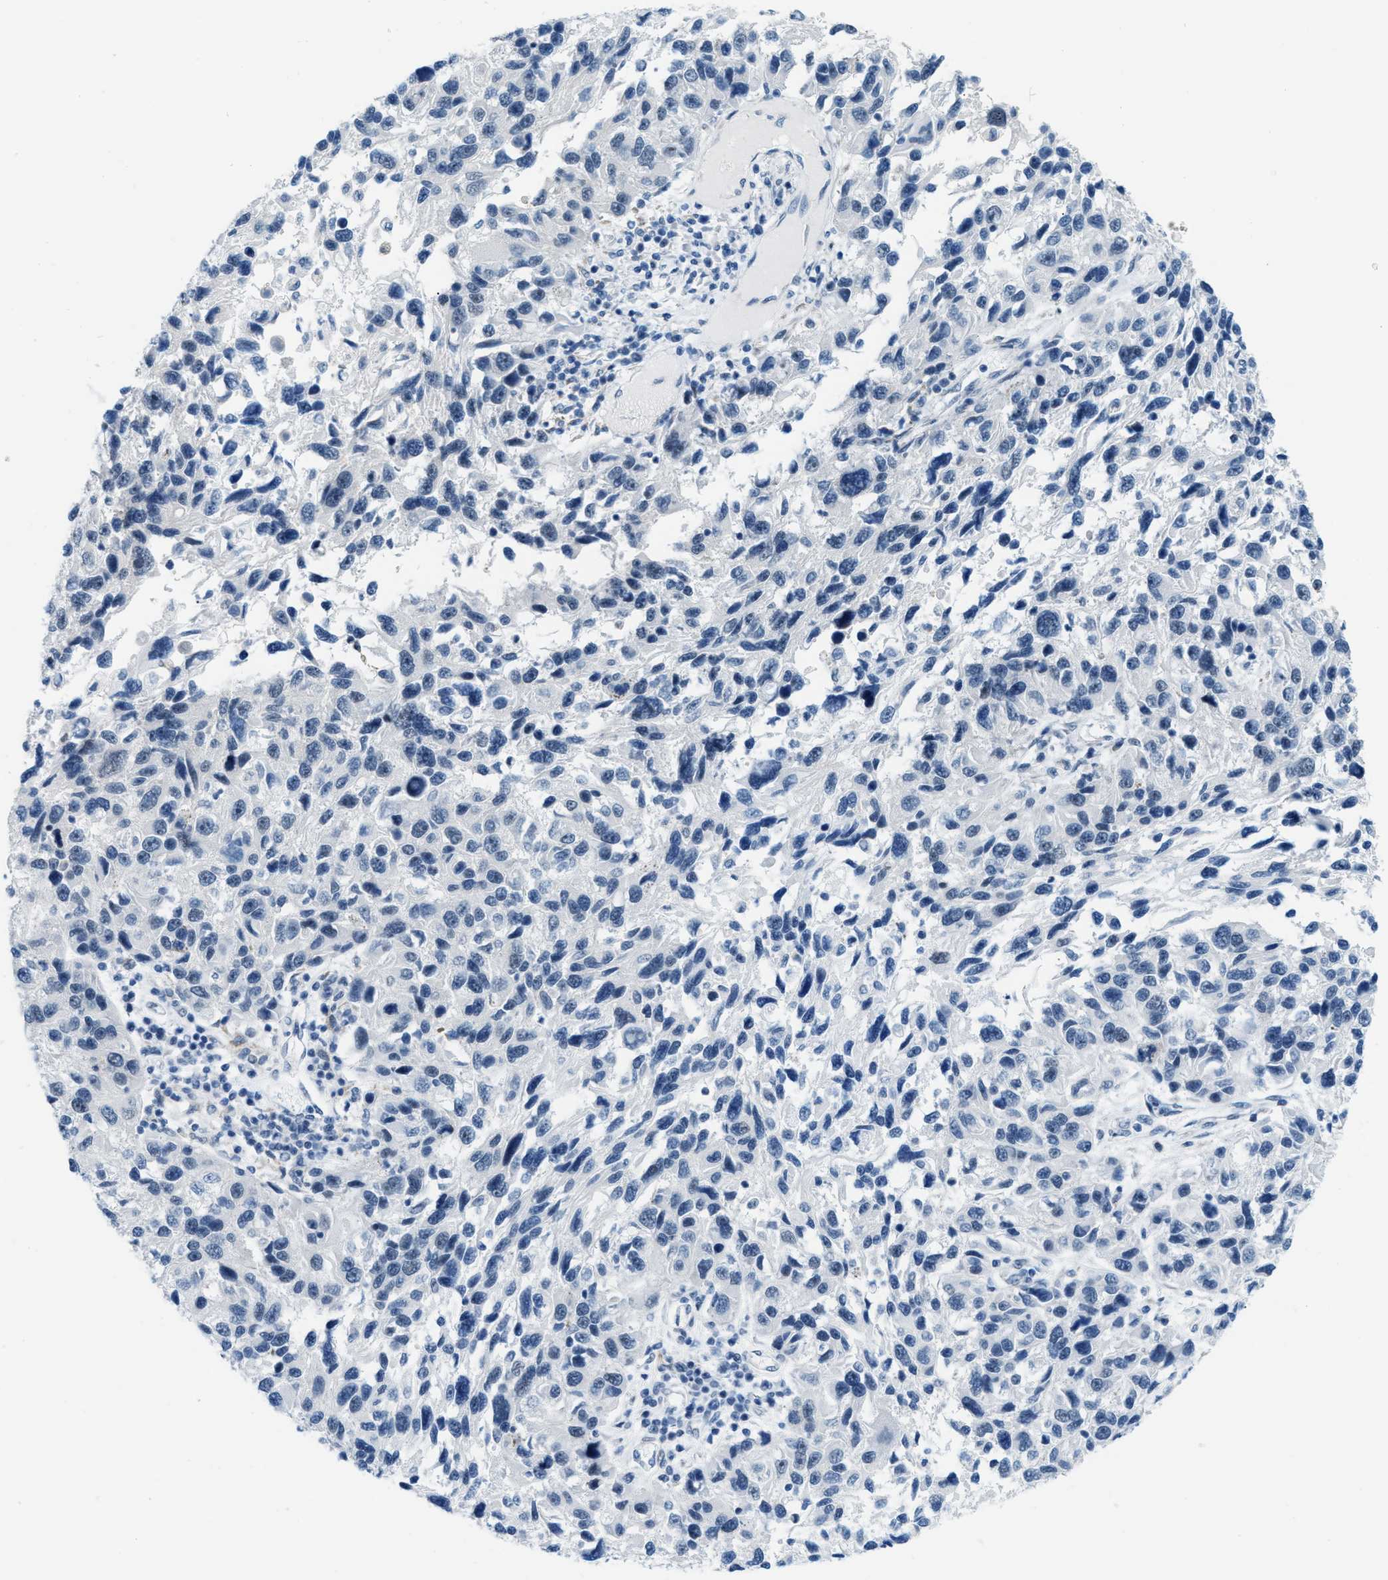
{"staining": {"intensity": "negative", "quantity": "none", "location": "none"}, "tissue": "melanoma", "cell_type": "Tumor cells", "image_type": "cancer", "snomed": [{"axis": "morphology", "description": "Malignant melanoma, NOS"}, {"axis": "topography", "description": "Skin"}], "caption": "IHC of human malignant melanoma reveals no positivity in tumor cells.", "gene": "PHRF1", "patient": {"sex": "male", "age": 53}}